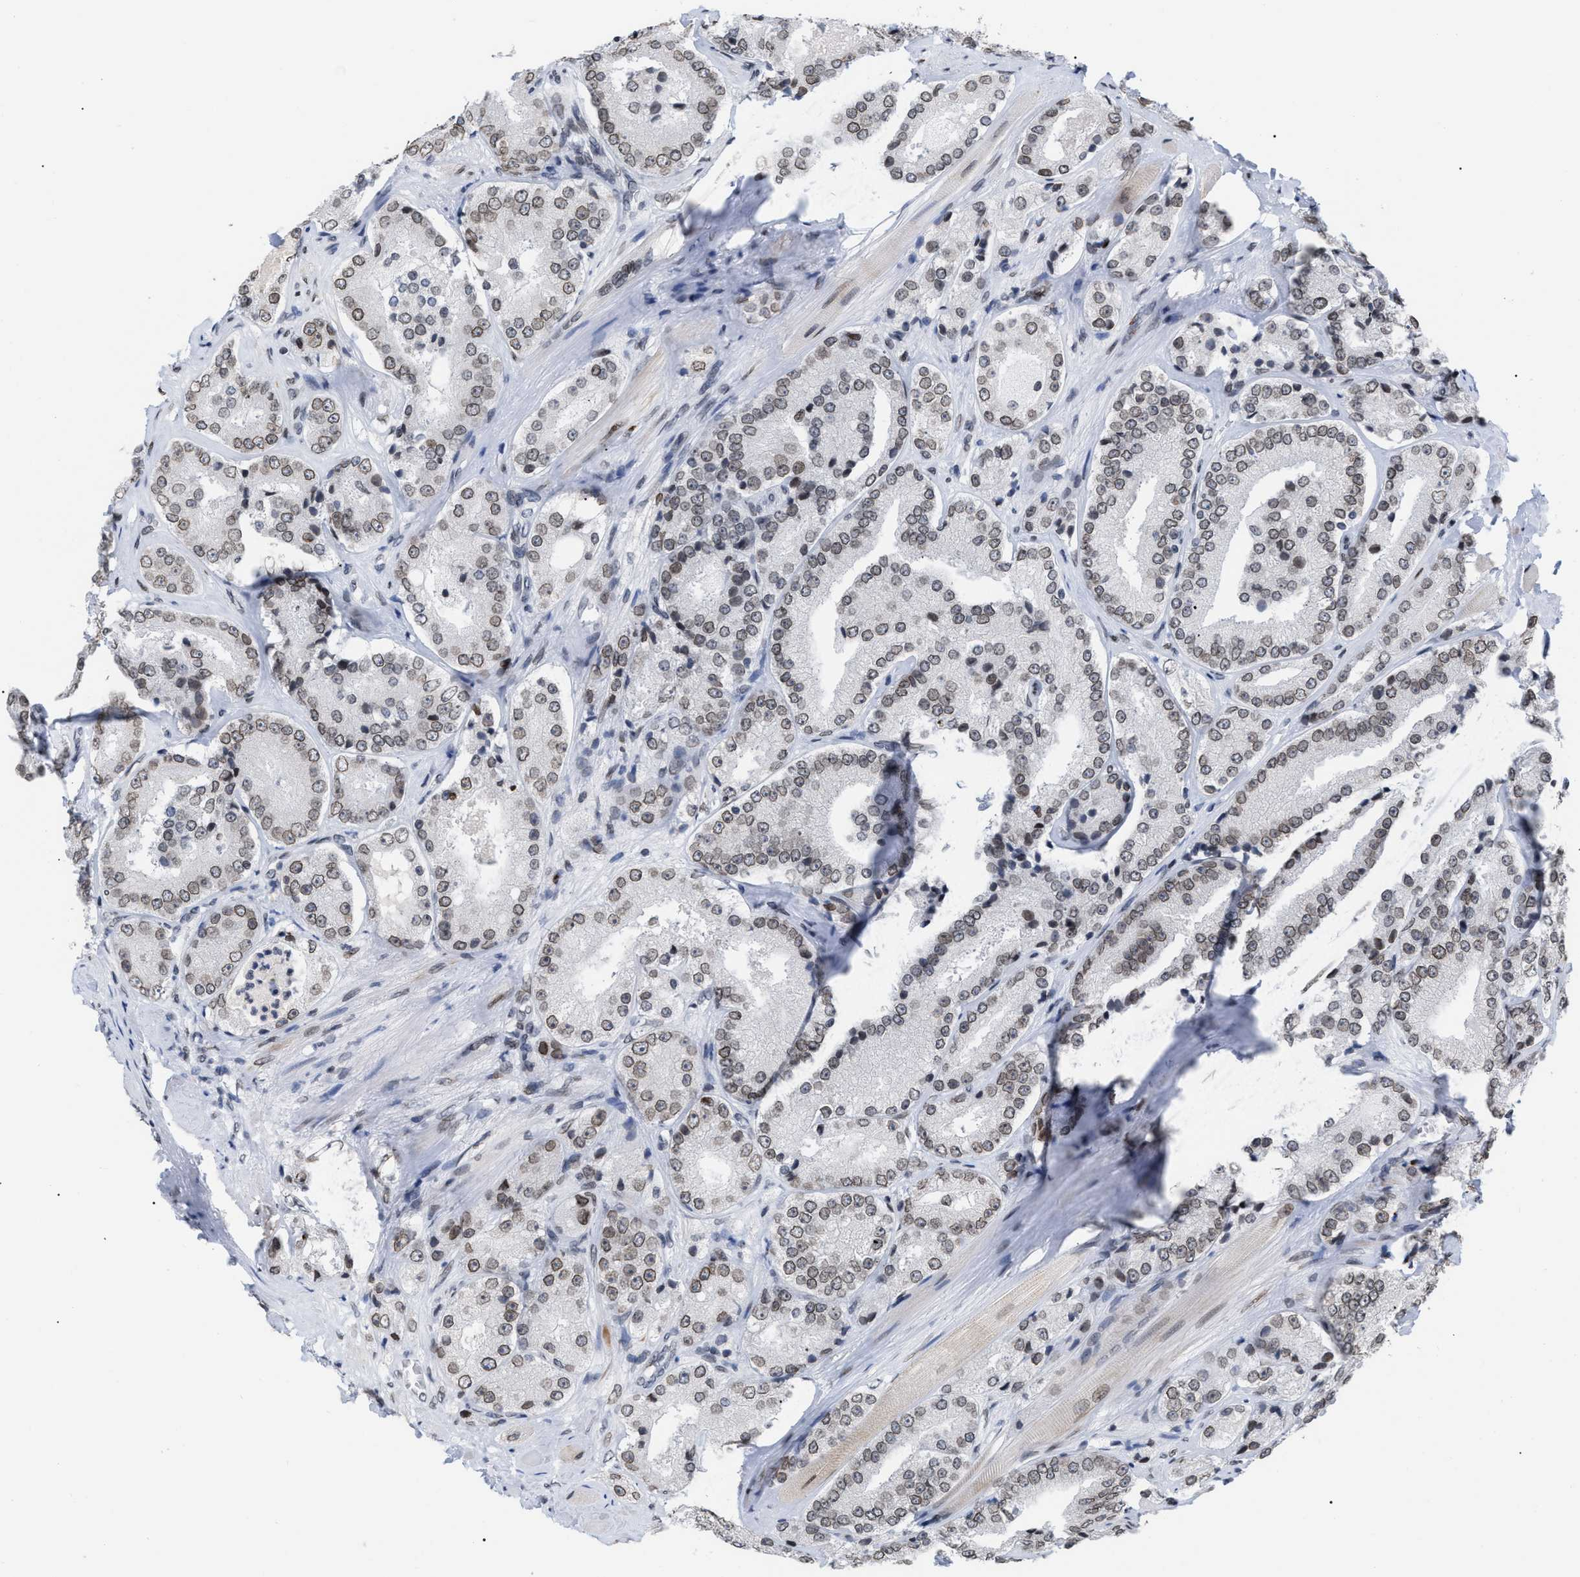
{"staining": {"intensity": "weak", "quantity": ">75%", "location": "cytoplasmic/membranous,nuclear"}, "tissue": "prostate cancer", "cell_type": "Tumor cells", "image_type": "cancer", "snomed": [{"axis": "morphology", "description": "Adenocarcinoma, High grade"}, {"axis": "topography", "description": "Prostate"}], "caption": "Prostate cancer (adenocarcinoma (high-grade)) tissue demonstrates weak cytoplasmic/membranous and nuclear positivity in approximately >75% of tumor cells Immunohistochemistry stains the protein of interest in brown and the nuclei are stained blue.", "gene": "TPR", "patient": {"sex": "male", "age": 65}}